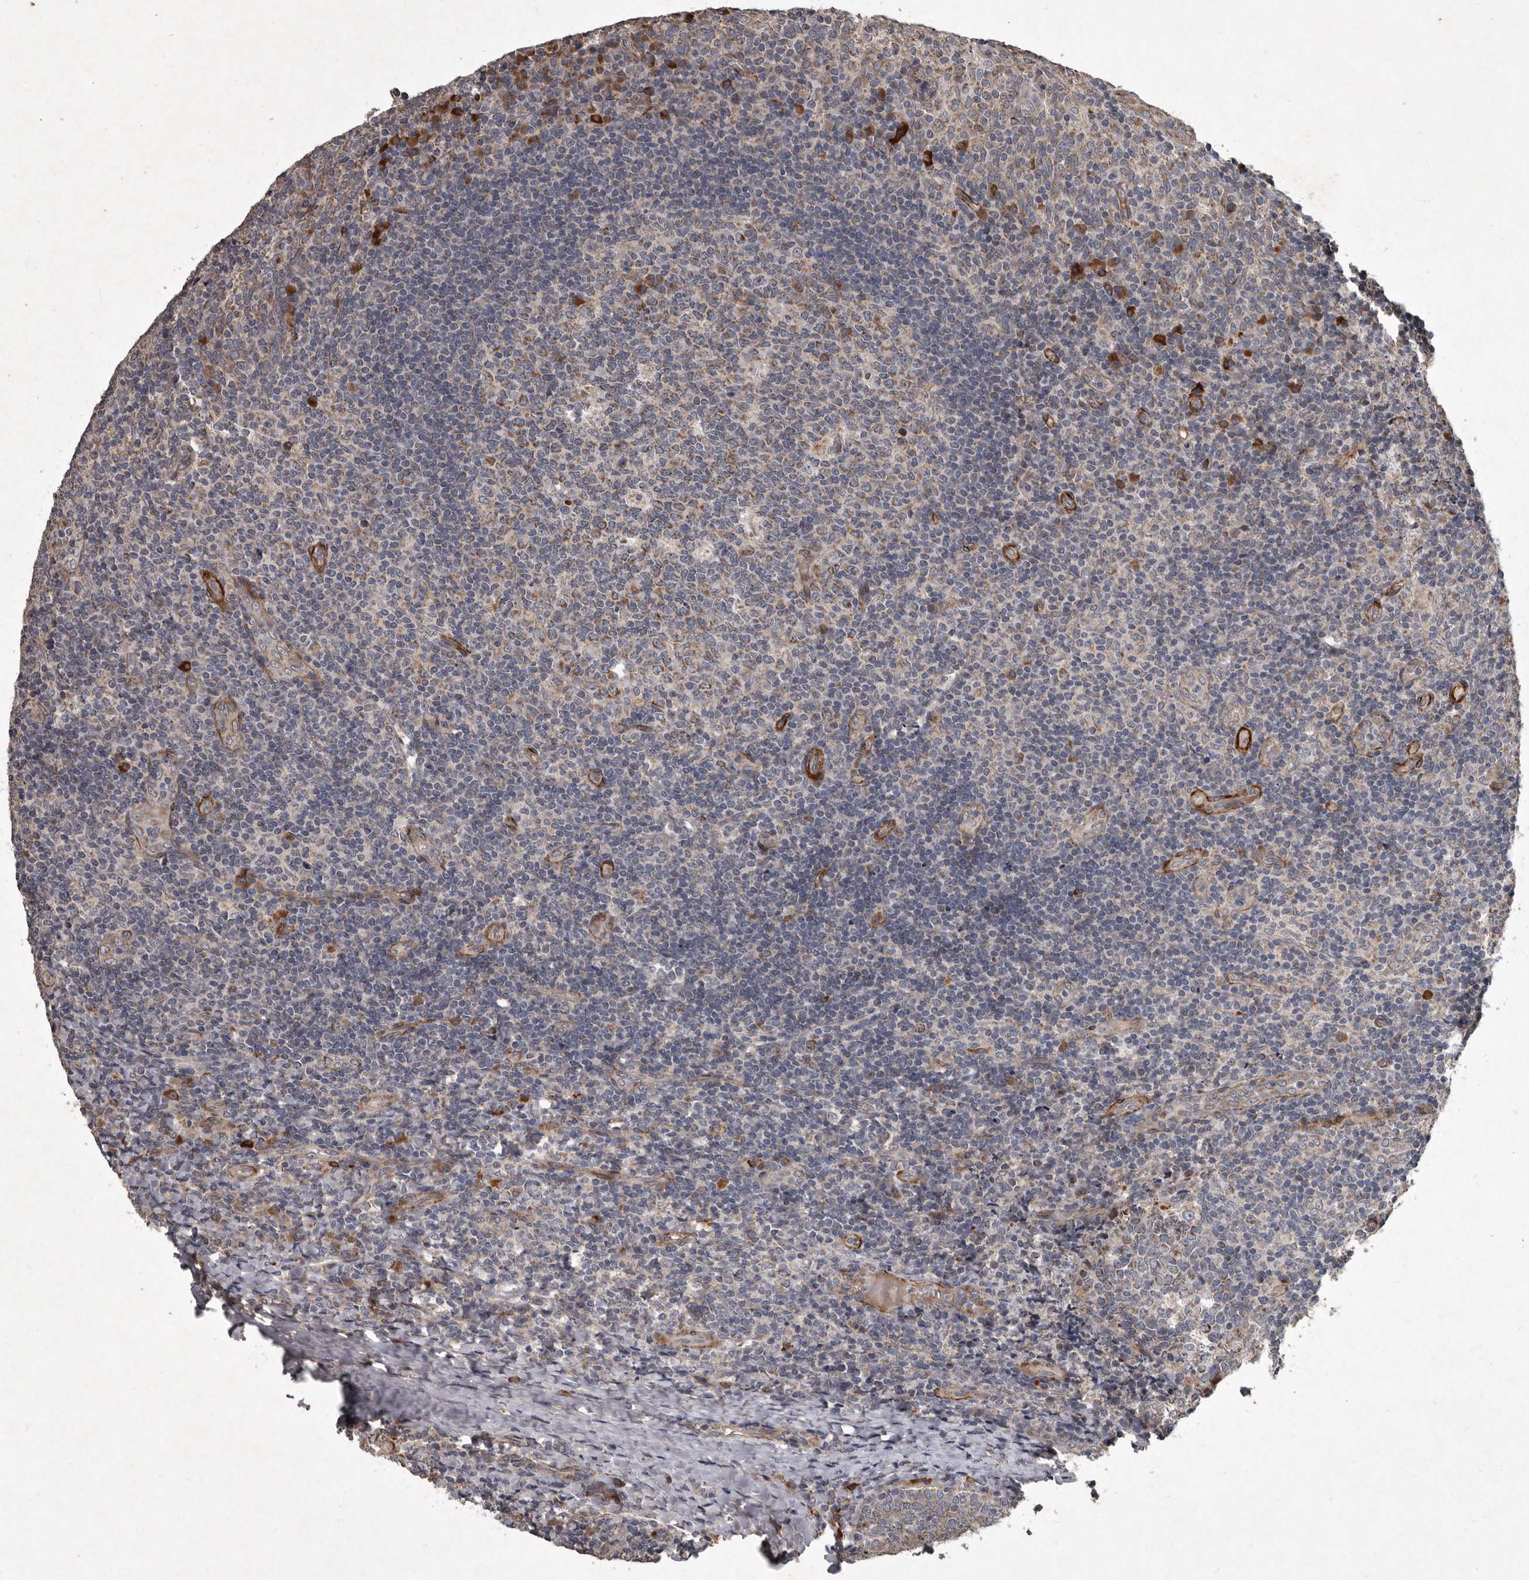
{"staining": {"intensity": "strong", "quantity": "<25%", "location": "cytoplasmic/membranous"}, "tissue": "tonsil", "cell_type": "Germinal center cells", "image_type": "normal", "snomed": [{"axis": "morphology", "description": "Normal tissue, NOS"}, {"axis": "topography", "description": "Tonsil"}], "caption": "Strong cytoplasmic/membranous positivity is appreciated in approximately <25% of germinal center cells in benign tonsil. (brown staining indicates protein expression, while blue staining denotes nuclei).", "gene": "MRPS15", "patient": {"sex": "female", "age": 19}}